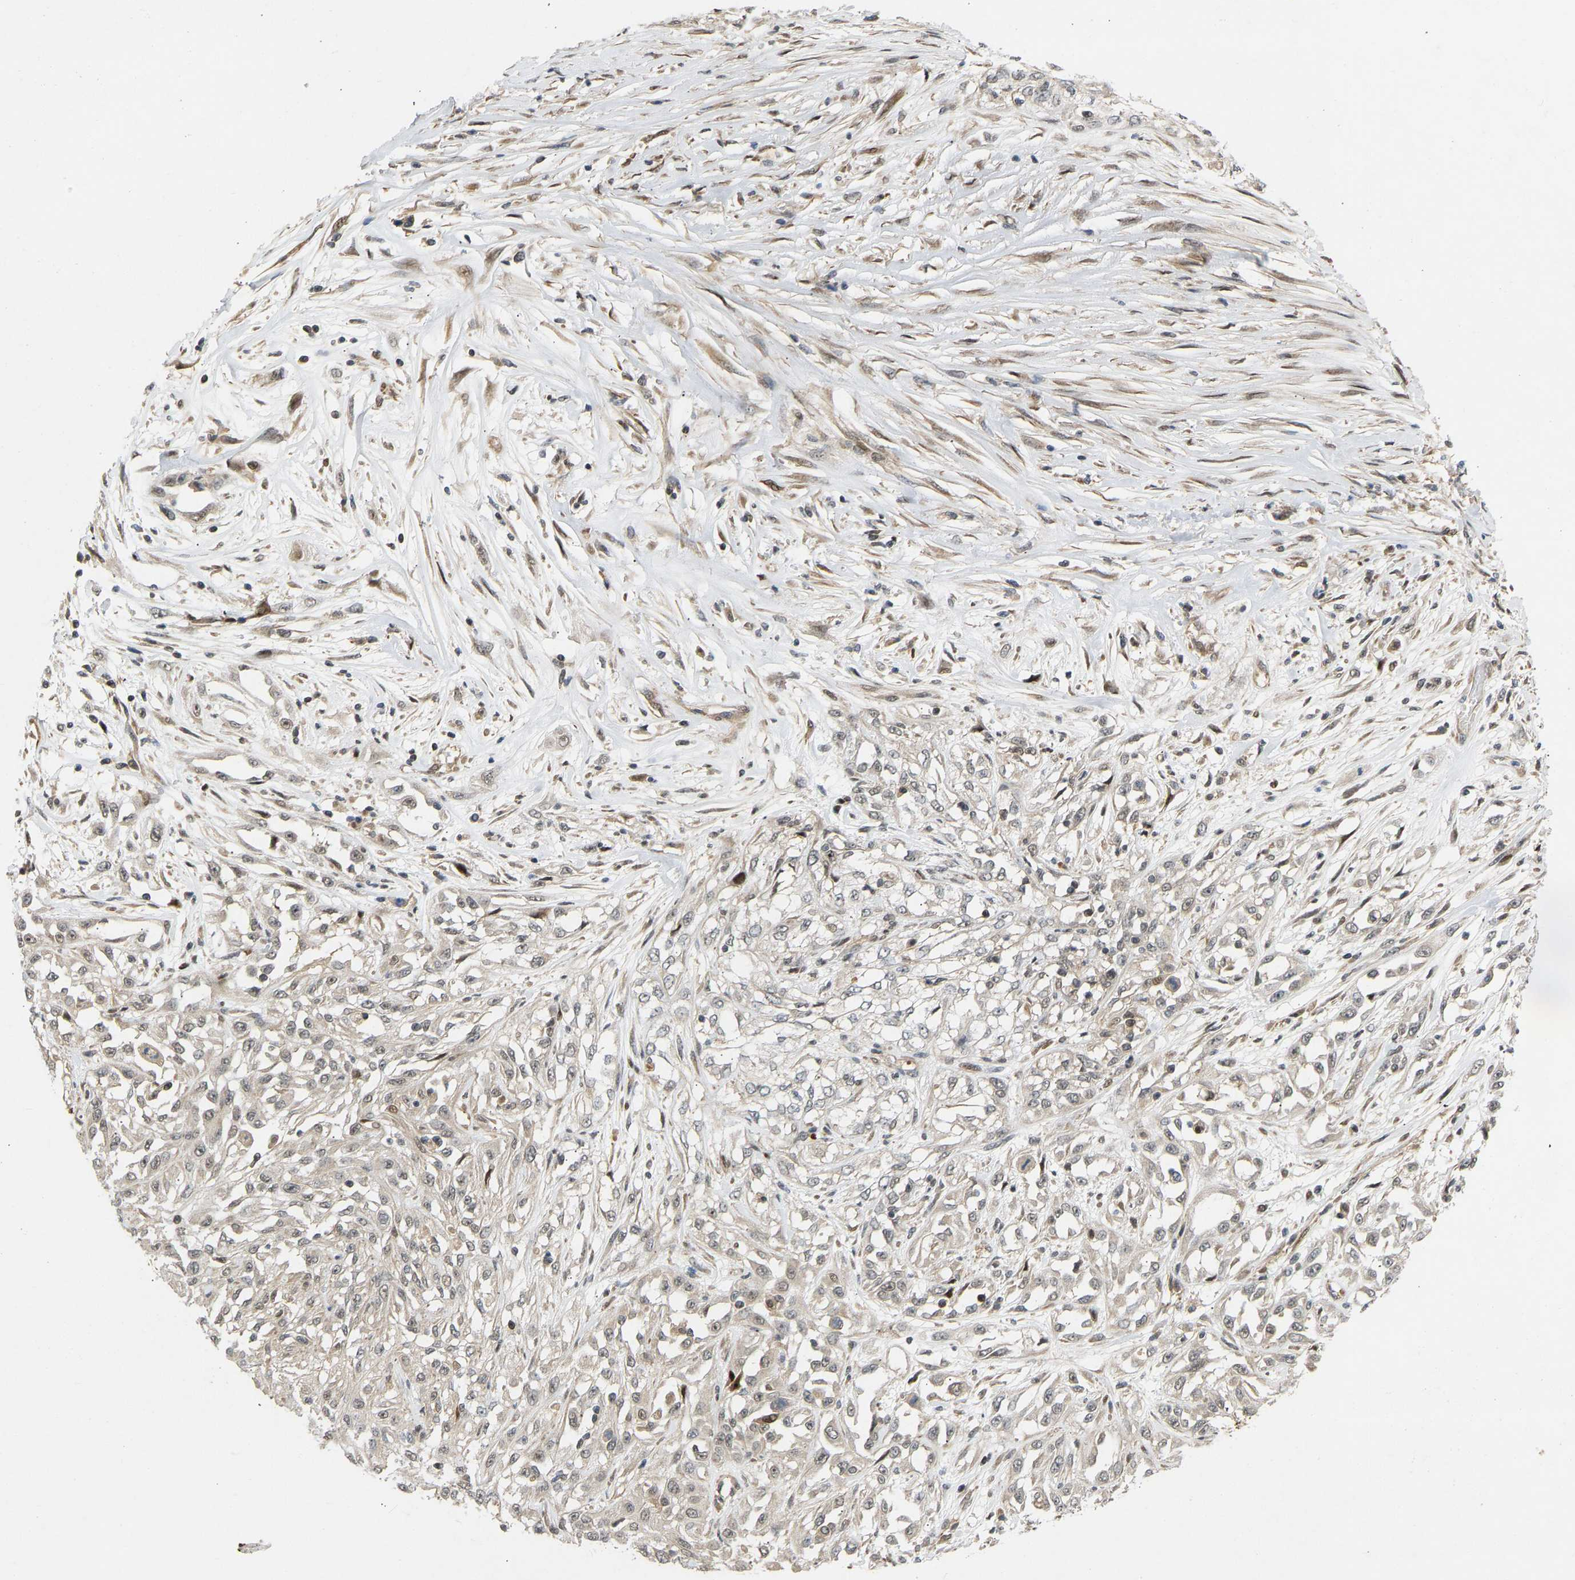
{"staining": {"intensity": "negative", "quantity": "none", "location": "none"}, "tissue": "skin cancer", "cell_type": "Tumor cells", "image_type": "cancer", "snomed": [{"axis": "morphology", "description": "Squamous cell carcinoma, NOS"}, {"axis": "morphology", "description": "Squamous cell carcinoma, metastatic, NOS"}, {"axis": "topography", "description": "Skin"}, {"axis": "topography", "description": "Lymph node"}], "caption": "Immunohistochemistry (IHC) image of human skin cancer (metastatic squamous cell carcinoma) stained for a protein (brown), which reveals no positivity in tumor cells.", "gene": "BAG1", "patient": {"sex": "male", "age": 75}}